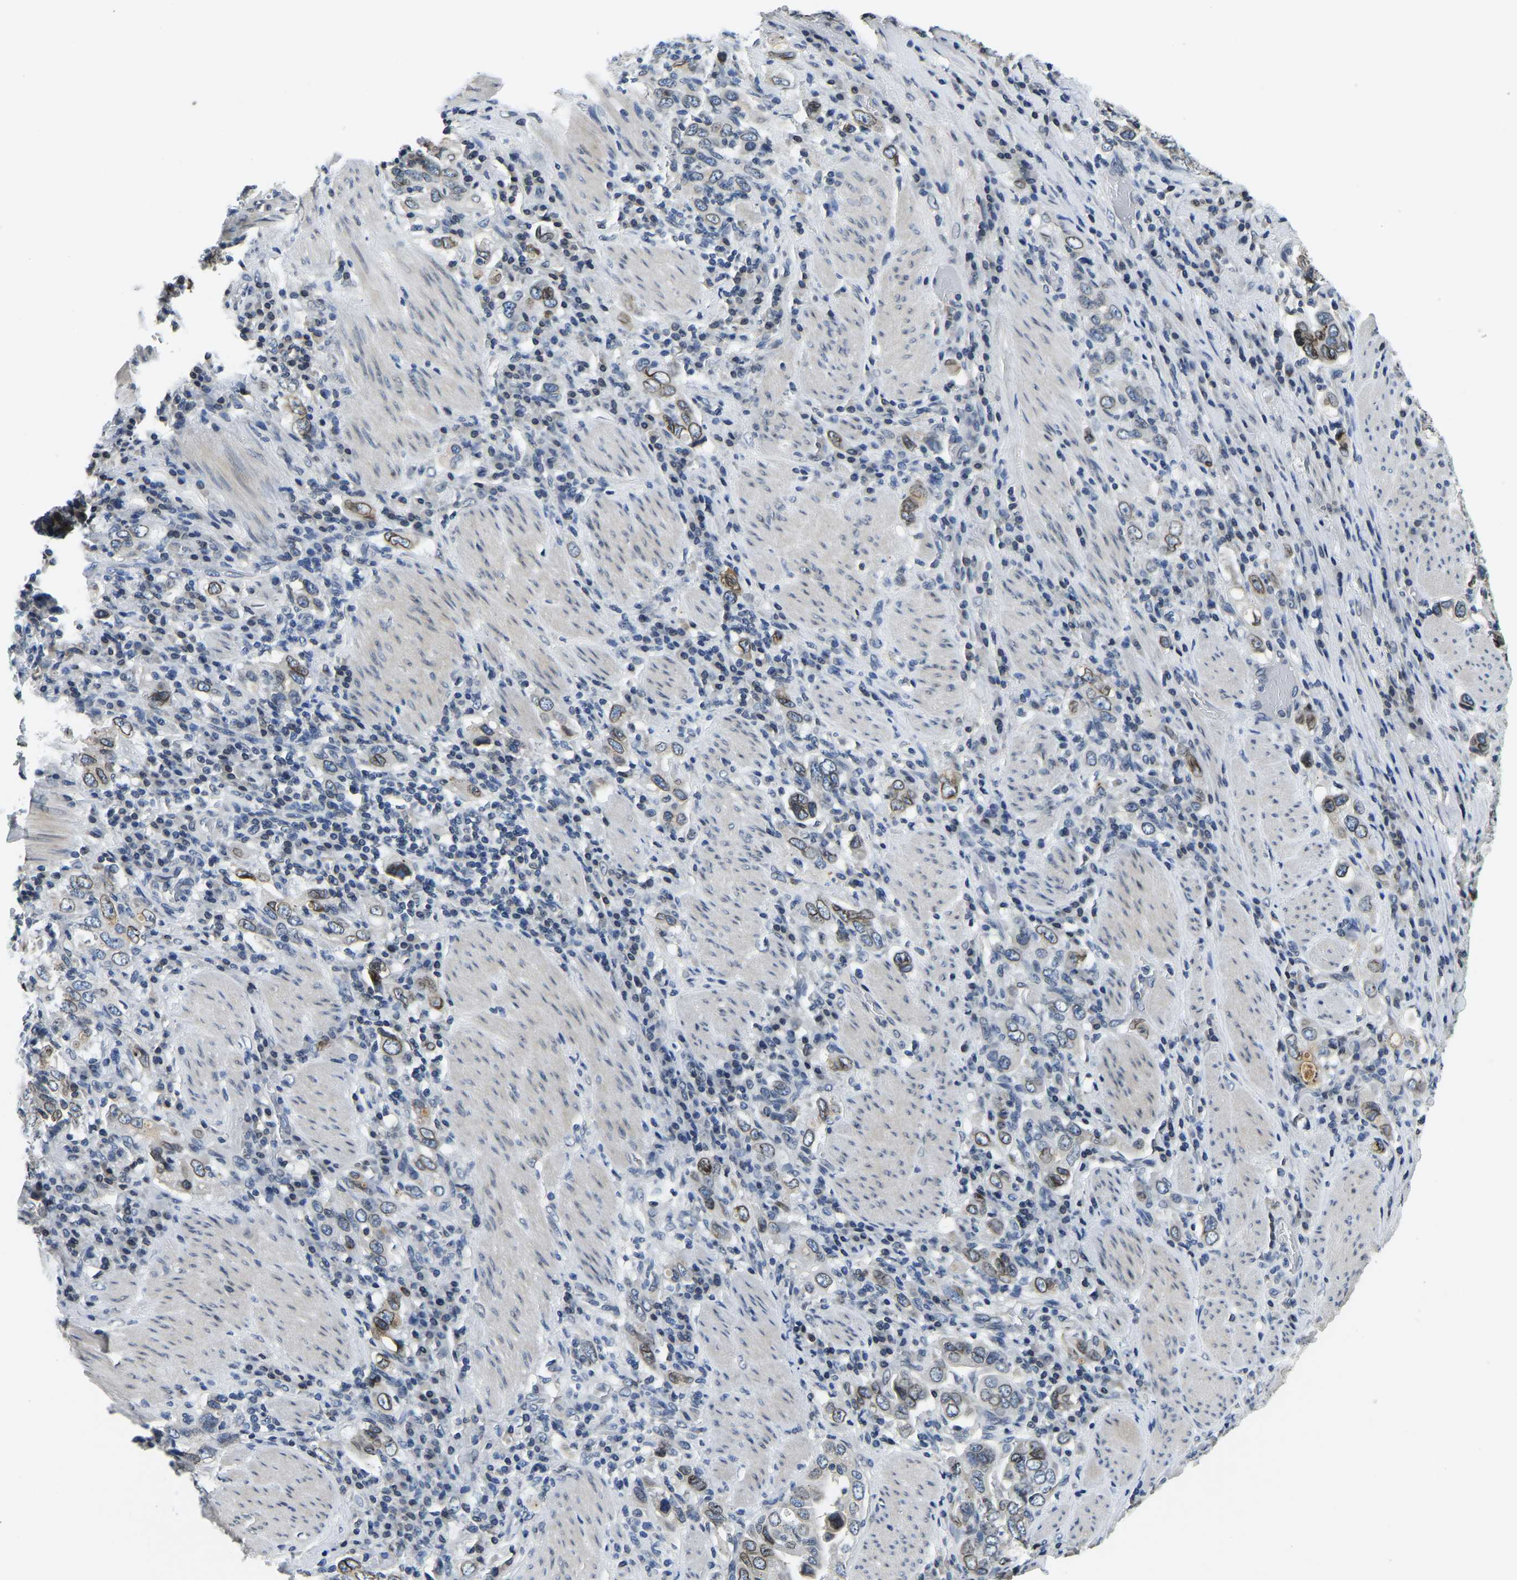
{"staining": {"intensity": "weak", "quantity": ">75%", "location": "cytoplasmic/membranous,nuclear"}, "tissue": "stomach cancer", "cell_type": "Tumor cells", "image_type": "cancer", "snomed": [{"axis": "morphology", "description": "Adenocarcinoma, NOS"}, {"axis": "topography", "description": "Stomach, upper"}], "caption": "This histopathology image demonstrates stomach cancer (adenocarcinoma) stained with immunohistochemistry to label a protein in brown. The cytoplasmic/membranous and nuclear of tumor cells show weak positivity for the protein. Nuclei are counter-stained blue.", "gene": "RANBP2", "patient": {"sex": "male", "age": 62}}